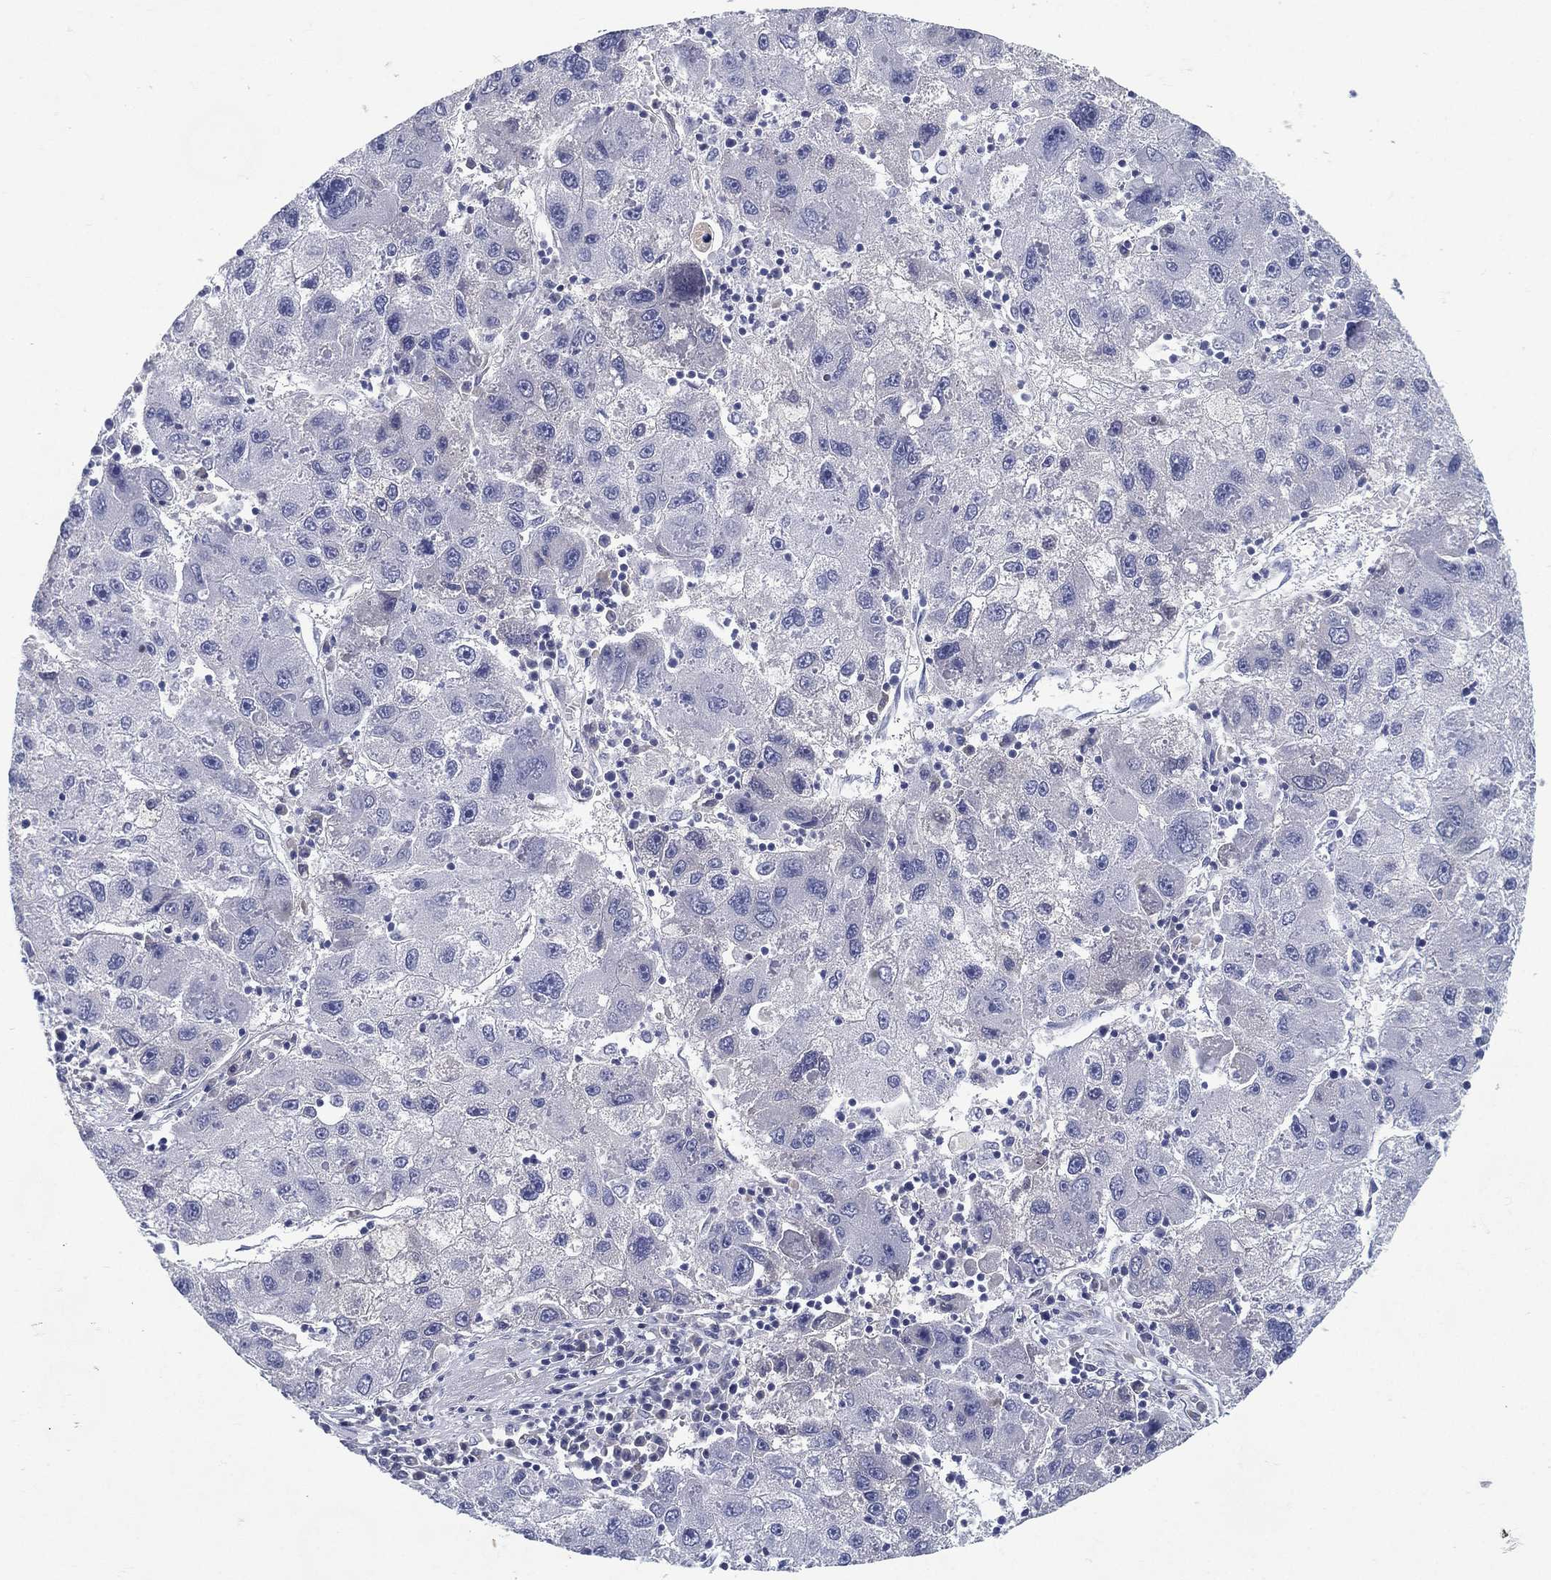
{"staining": {"intensity": "negative", "quantity": "none", "location": "none"}, "tissue": "liver cancer", "cell_type": "Tumor cells", "image_type": "cancer", "snomed": [{"axis": "morphology", "description": "Carcinoma, Hepatocellular, NOS"}, {"axis": "topography", "description": "Liver"}], "caption": "DAB immunohistochemical staining of human liver cancer (hepatocellular carcinoma) shows no significant expression in tumor cells.", "gene": "RGS13", "patient": {"sex": "male", "age": 75}}